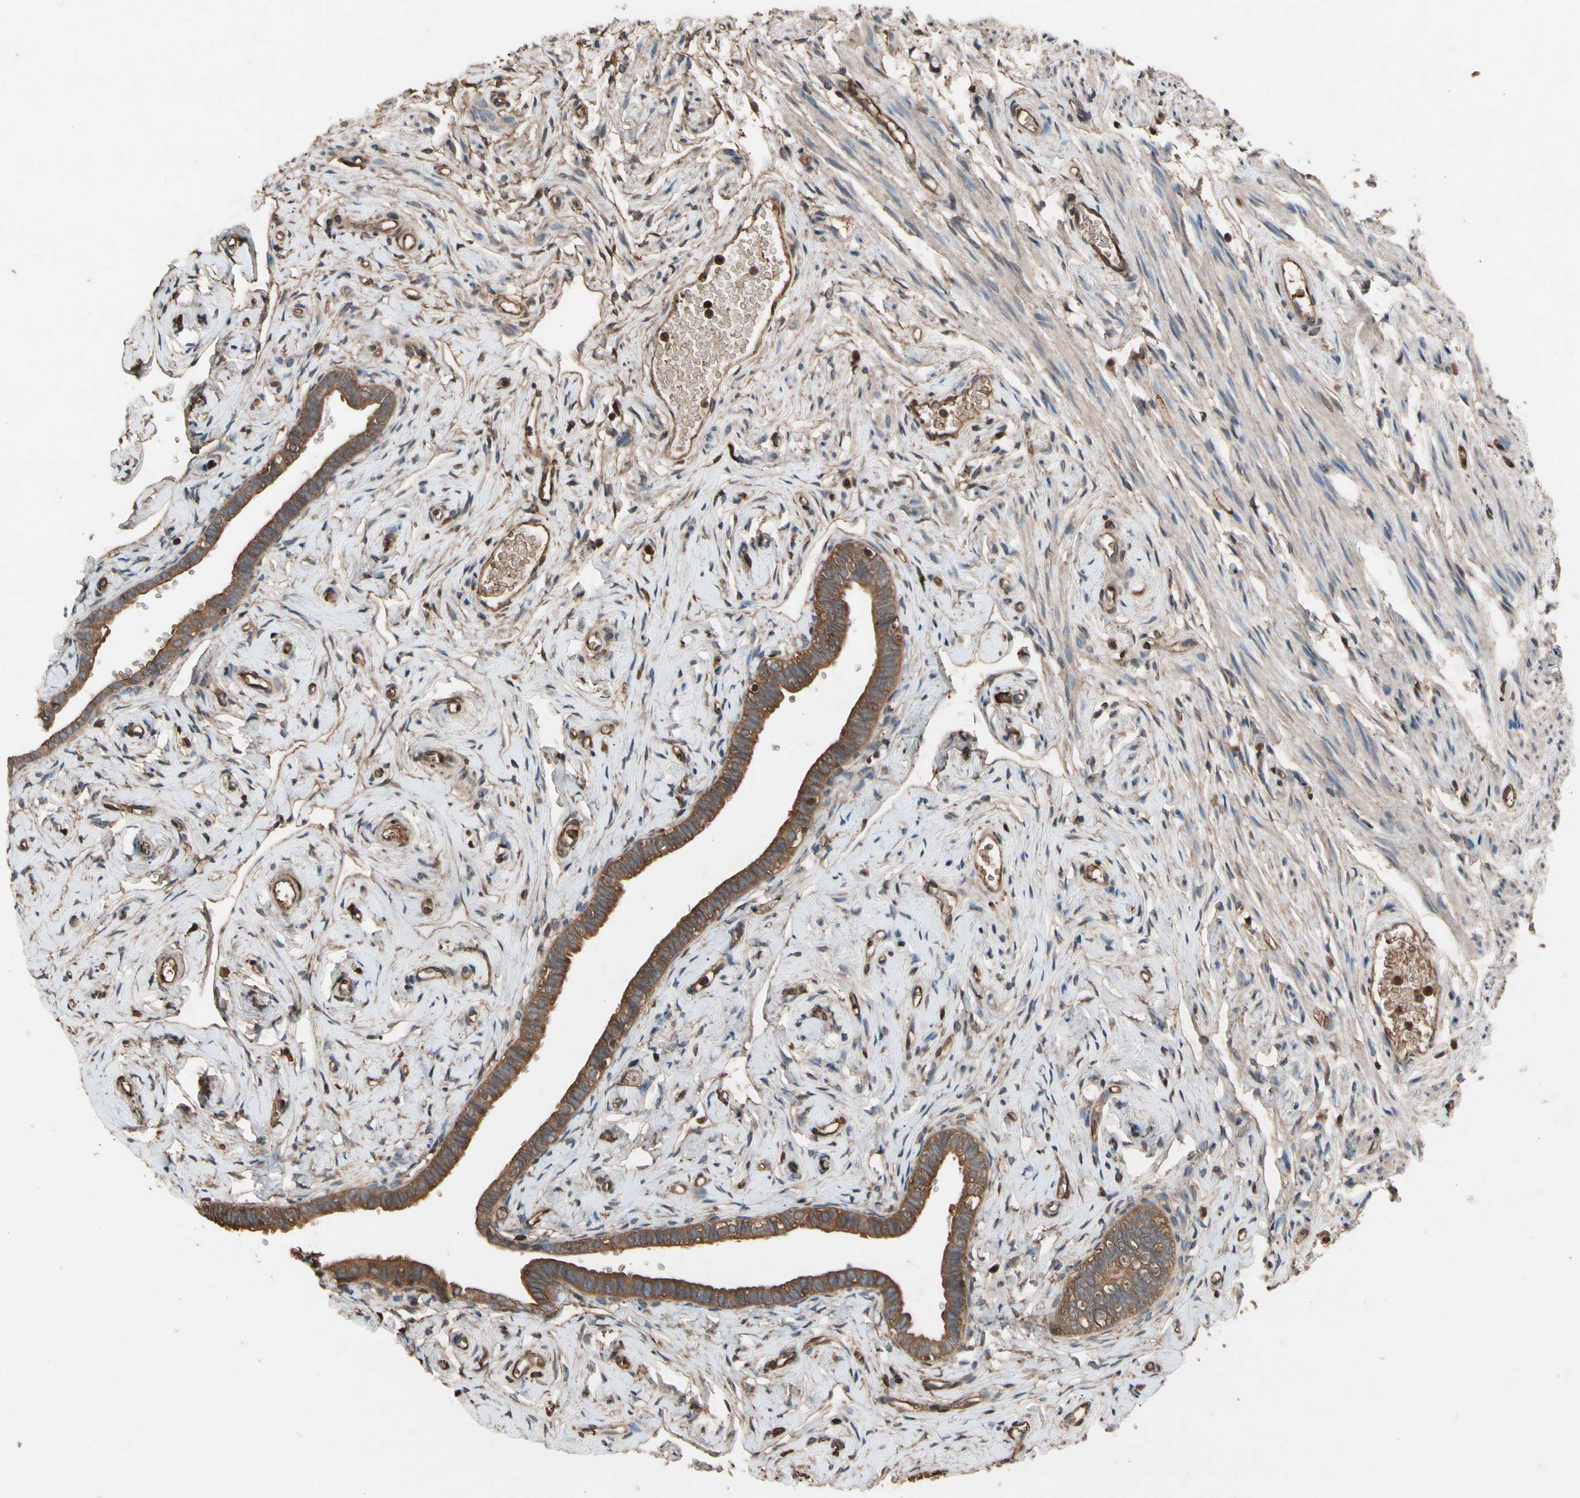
{"staining": {"intensity": "moderate", "quantity": ">75%", "location": "cytoplasmic/membranous"}, "tissue": "fallopian tube", "cell_type": "Glandular cells", "image_type": "normal", "snomed": [{"axis": "morphology", "description": "Normal tissue, NOS"}, {"axis": "topography", "description": "Fallopian tube"}], "caption": "Fallopian tube was stained to show a protein in brown. There is medium levels of moderate cytoplasmic/membranous expression in about >75% of glandular cells. Ihc stains the protein of interest in brown and the nuclei are stained blue.", "gene": "PRDX4", "patient": {"sex": "female", "age": 71}}